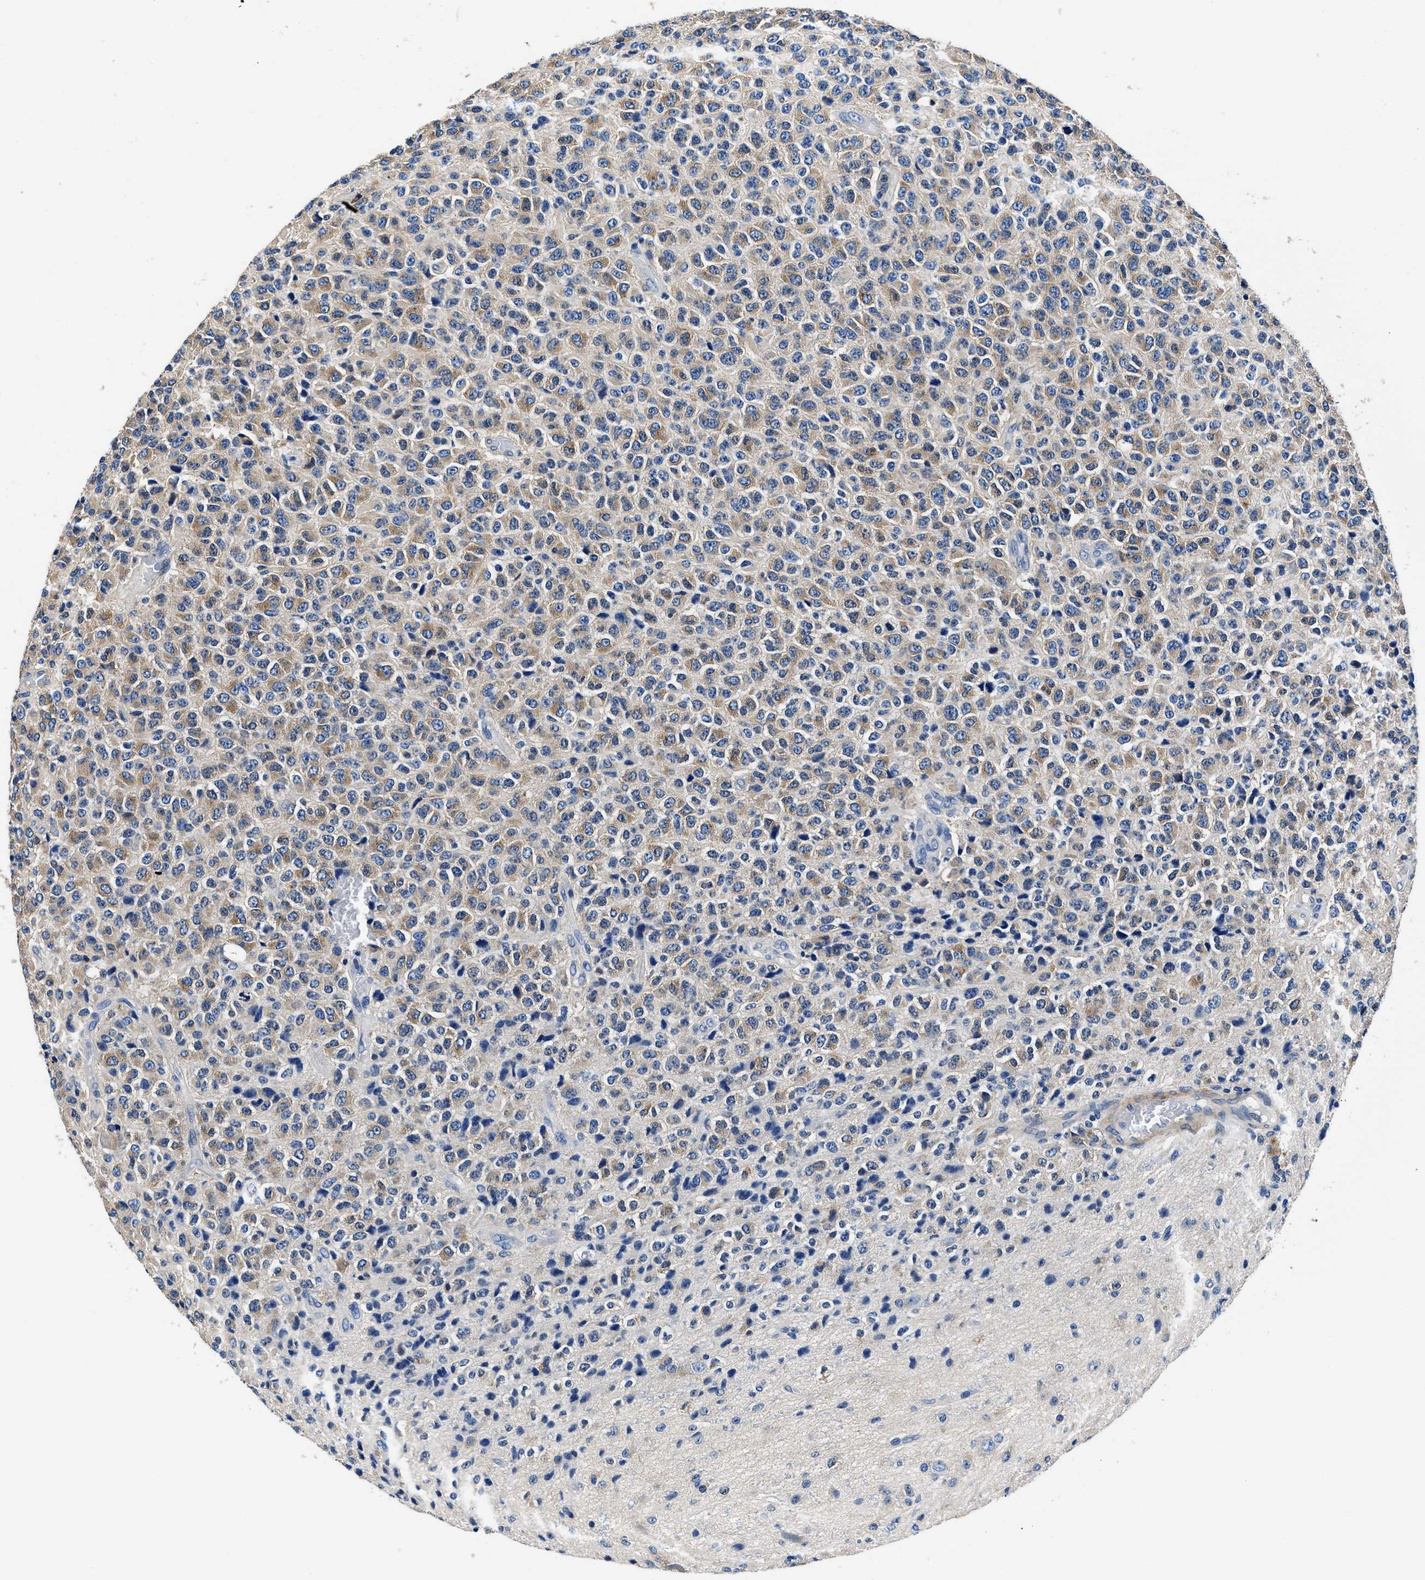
{"staining": {"intensity": "weak", "quantity": "25%-75%", "location": "cytoplasmic/membranous"}, "tissue": "glioma", "cell_type": "Tumor cells", "image_type": "cancer", "snomed": [{"axis": "morphology", "description": "Glioma, malignant, High grade"}, {"axis": "topography", "description": "pancreas cauda"}], "caption": "IHC image of malignant glioma (high-grade) stained for a protein (brown), which shows low levels of weak cytoplasmic/membranous positivity in approximately 25%-75% of tumor cells.", "gene": "NEU1", "patient": {"sex": "male", "age": 60}}